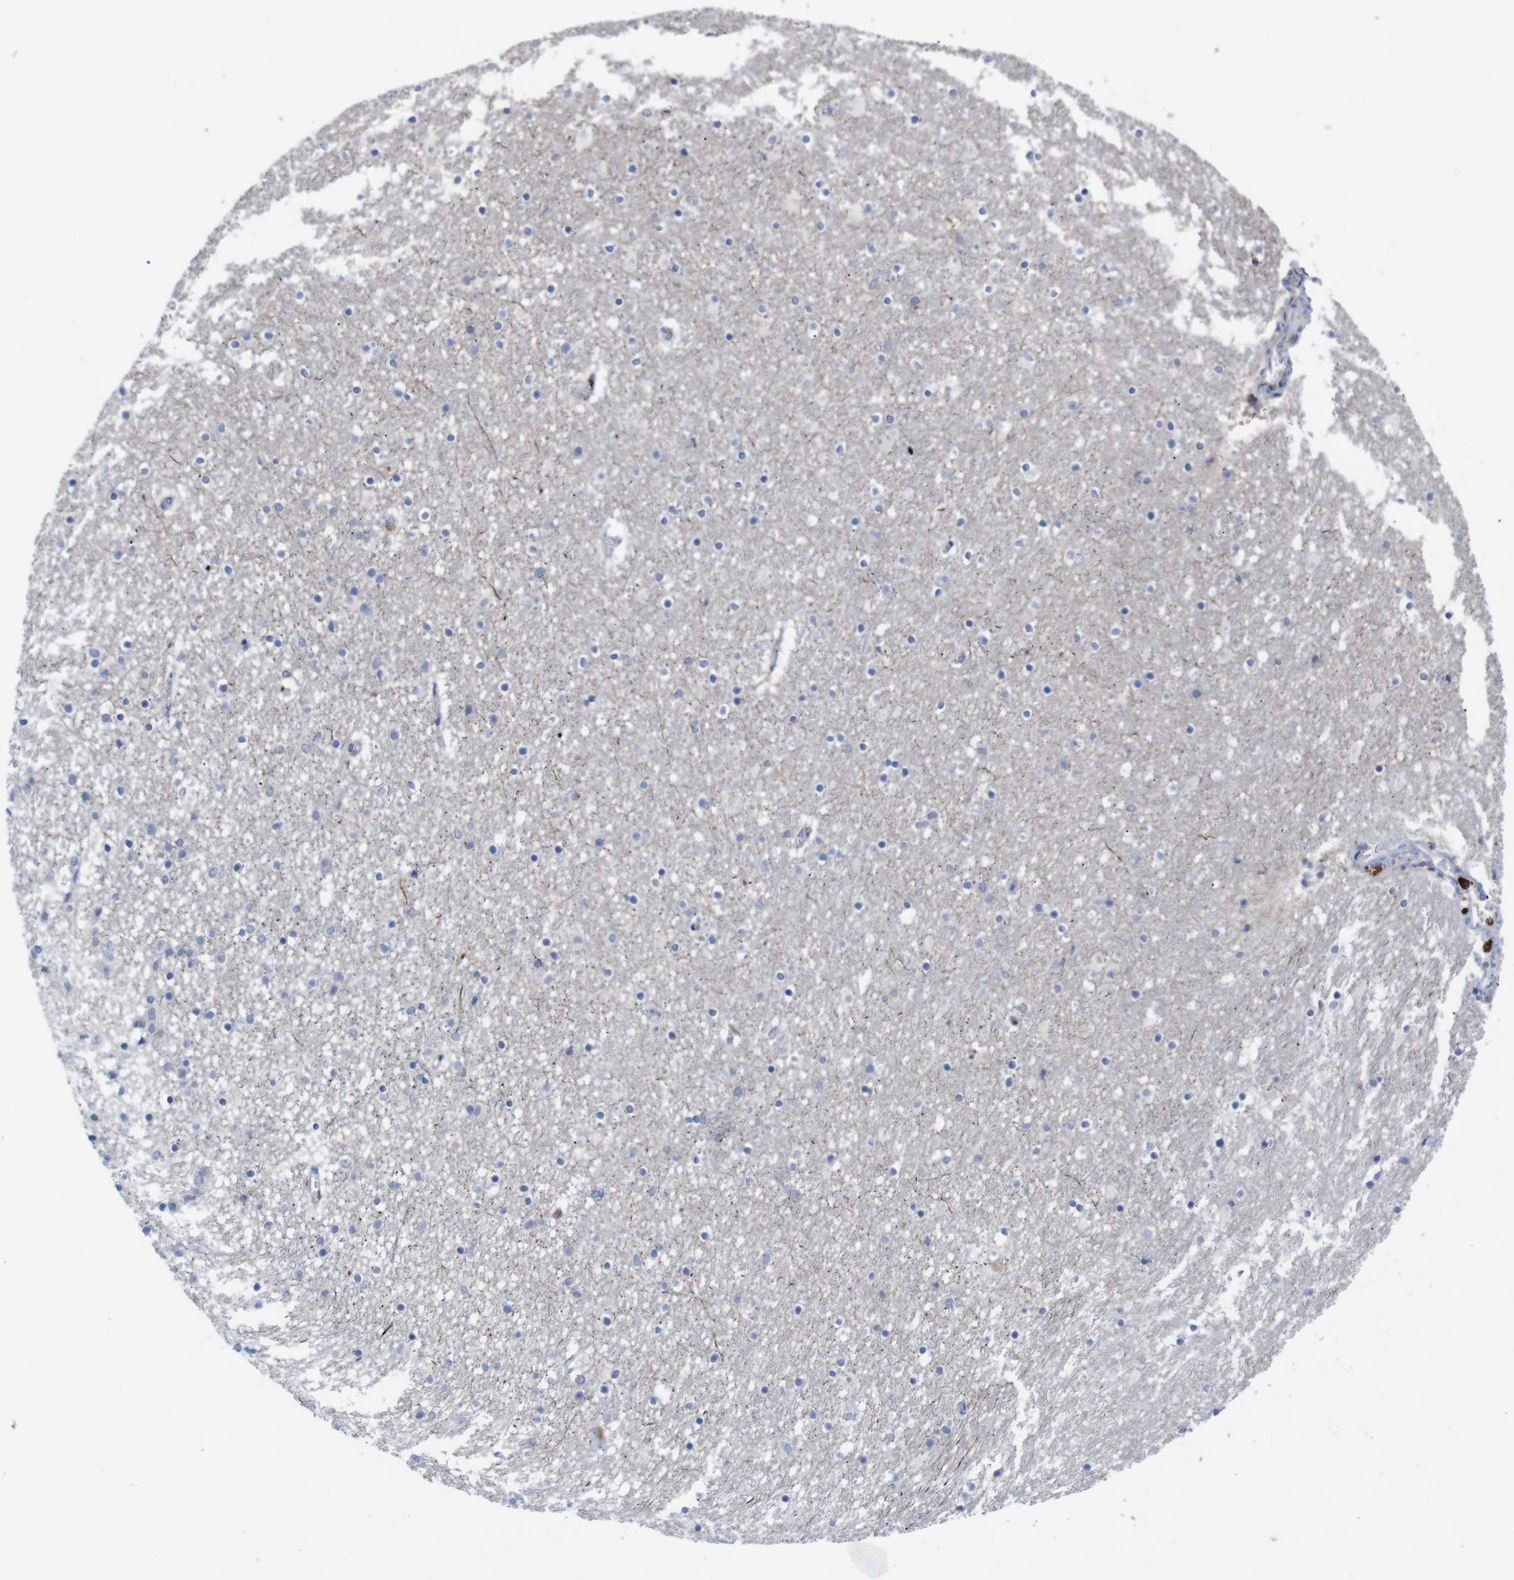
{"staining": {"intensity": "weak", "quantity": "<25%", "location": "cytoplasmic/membranous"}, "tissue": "caudate", "cell_type": "Glial cells", "image_type": "normal", "snomed": [{"axis": "morphology", "description": "Normal tissue, NOS"}, {"axis": "topography", "description": "Lateral ventricle wall"}], "caption": "Caudate was stained to show a protein in brown. There is no significant positivity in glial cells. (DAB (3,3'-diaminobenzidine) IHC visualized using brightfield microscopy, high magnification).", "gene": "C5AR1", "patient": {"sex": "male", "age": 45}}